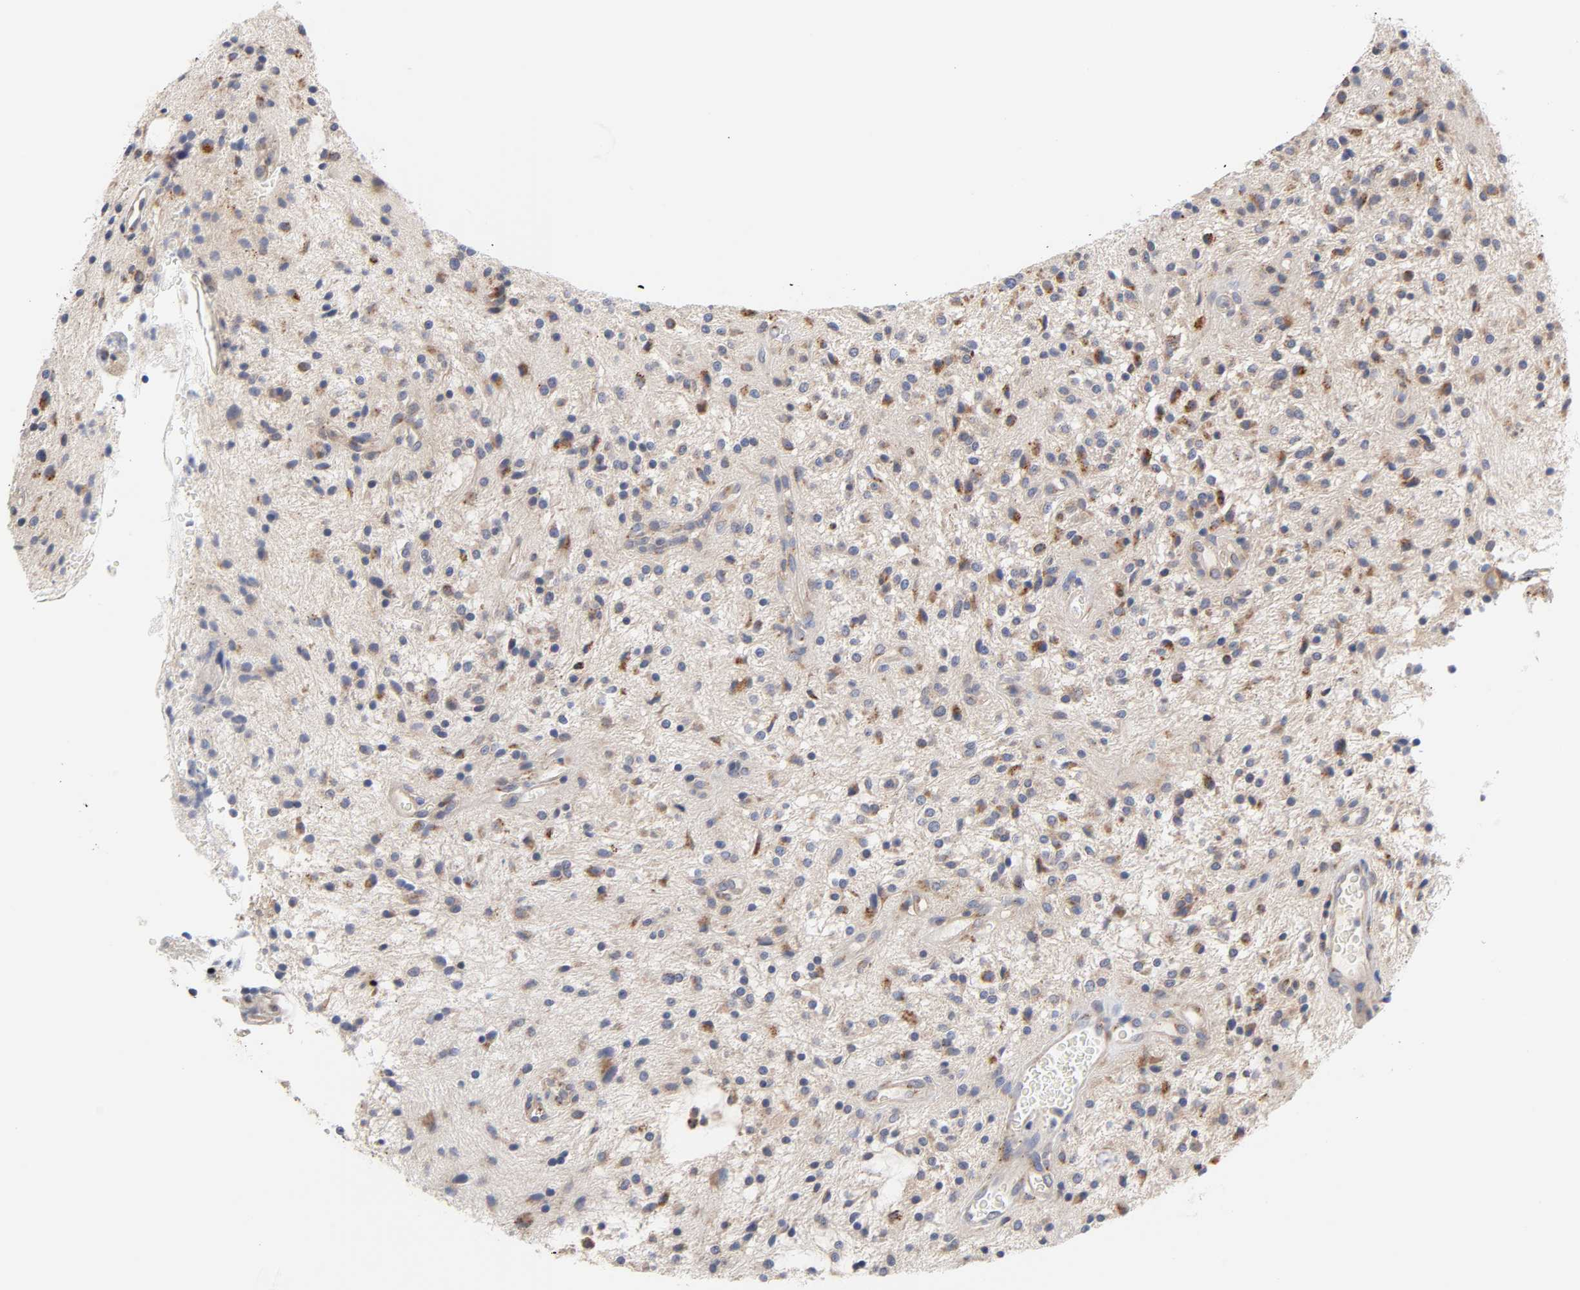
{"staining": {"intensity": "weak", "quantity": "<25%", "location": "cytoplasmic/membranous"}, "tissue": "glioma", "cell_type": "Tumor cells", "image_type": "cancer", "snomed": [{"axis": "morphology", "description": "Glioma, malignant, NOS"}, {"axis": "topography", "description": "Cerebellum"}], "caption": "Glioma (malignant) stained for a protein using immunohistochemistry (IHC) shows no positivity tumor cells.", "gene": "C17orf75", "patient": {"sex": "female", "age": 10}}